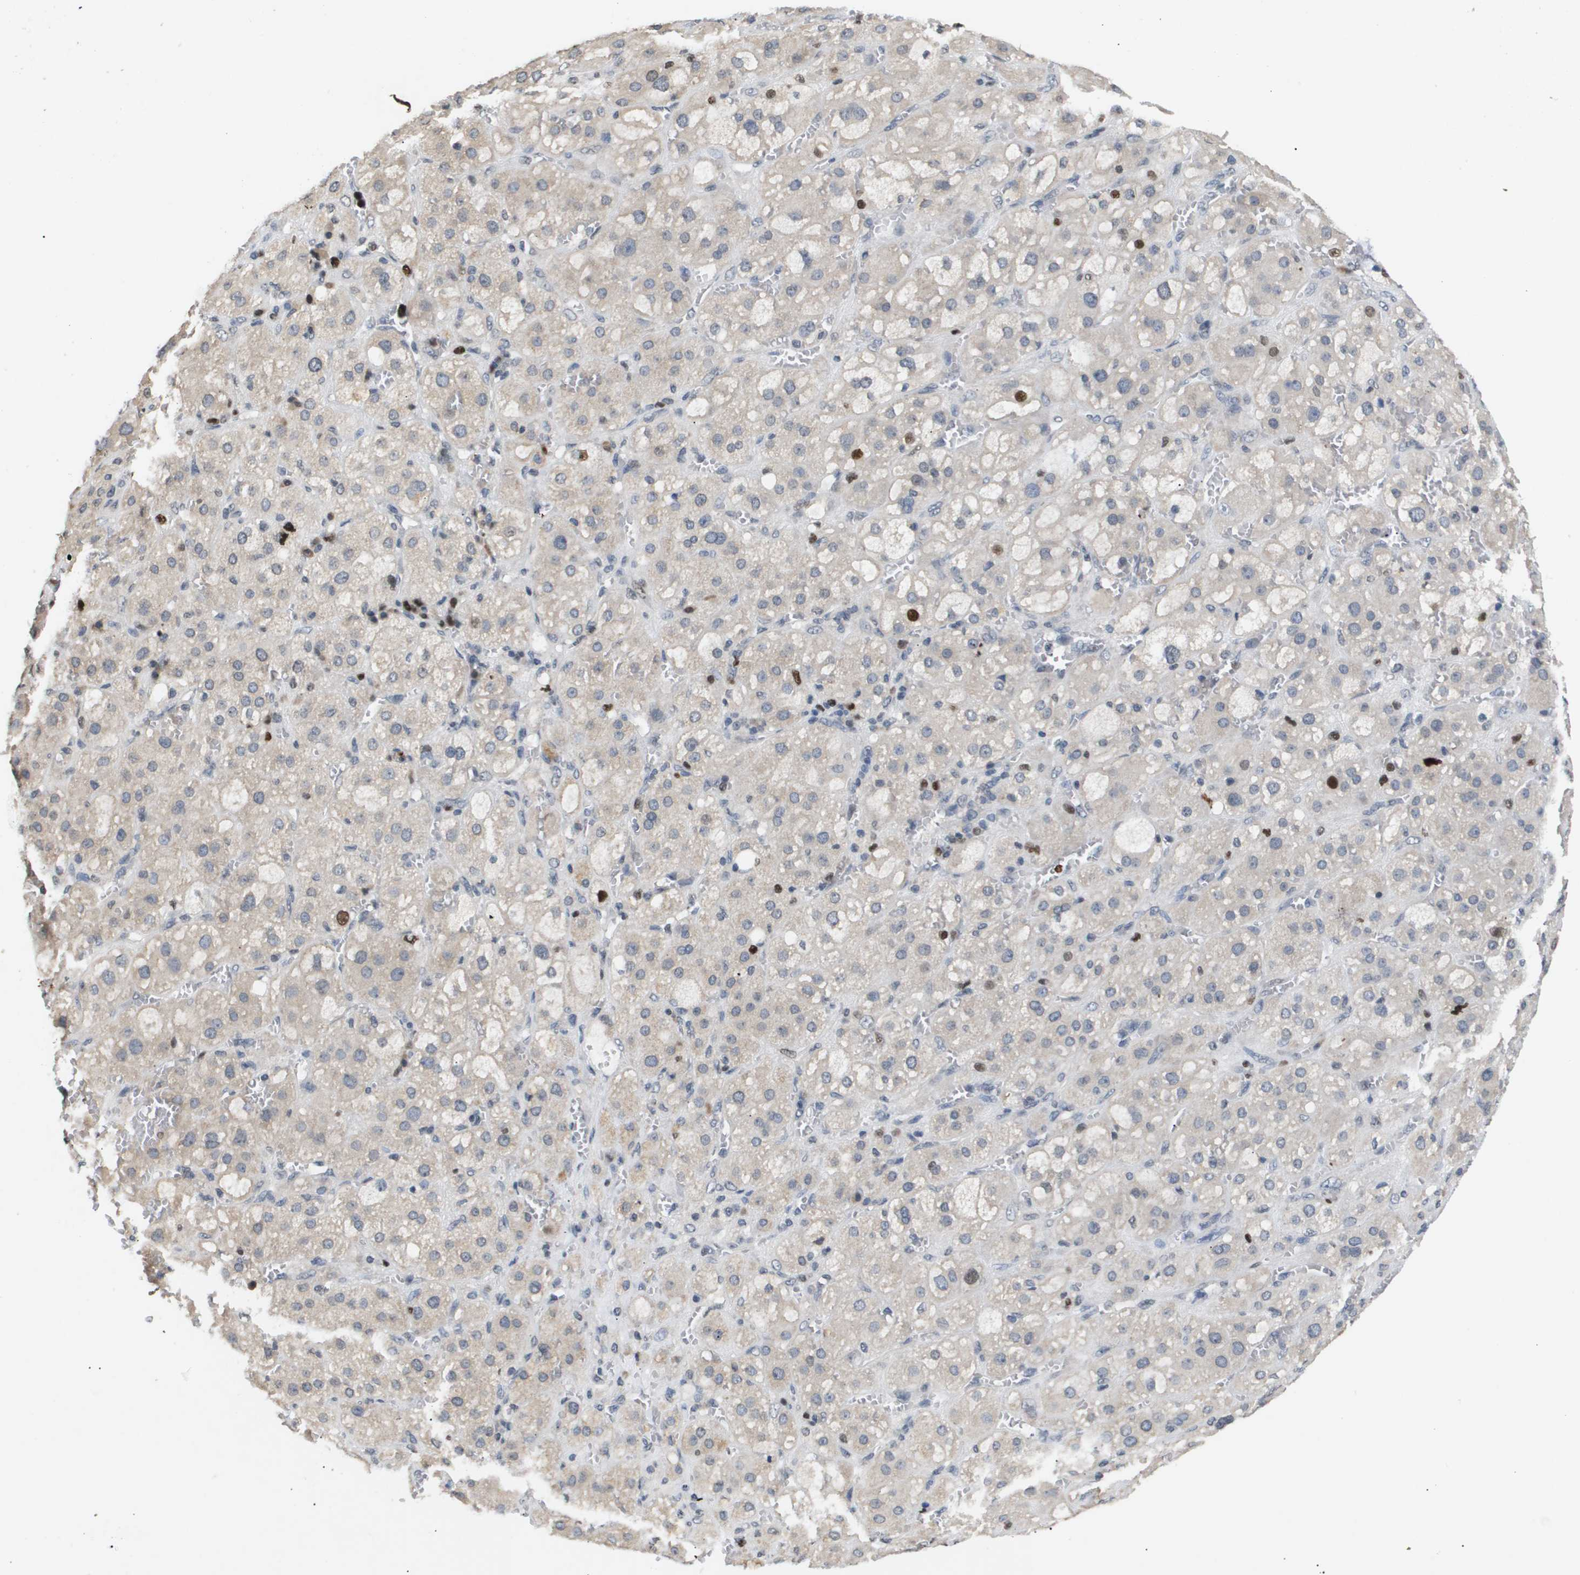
{"staining": {"intensity": "strong", "quantity": "<25%", "location": "nuclear"}, "tissue": "adrenal gland", "cell_type": "Glandular cells", "image_type": "normal", "snomed": [{"axis": "morphology", "description": "Normal tissue, NOS"}, {"axis": "topography", "description": "Adrenal gland"}], "caption": "Unremarkable adrenal gland shows strong nuclear staining in approximately <25% of glandular cells.", "gene": "ANAPC2", "patient": {"sex": "female", "age": 47}}